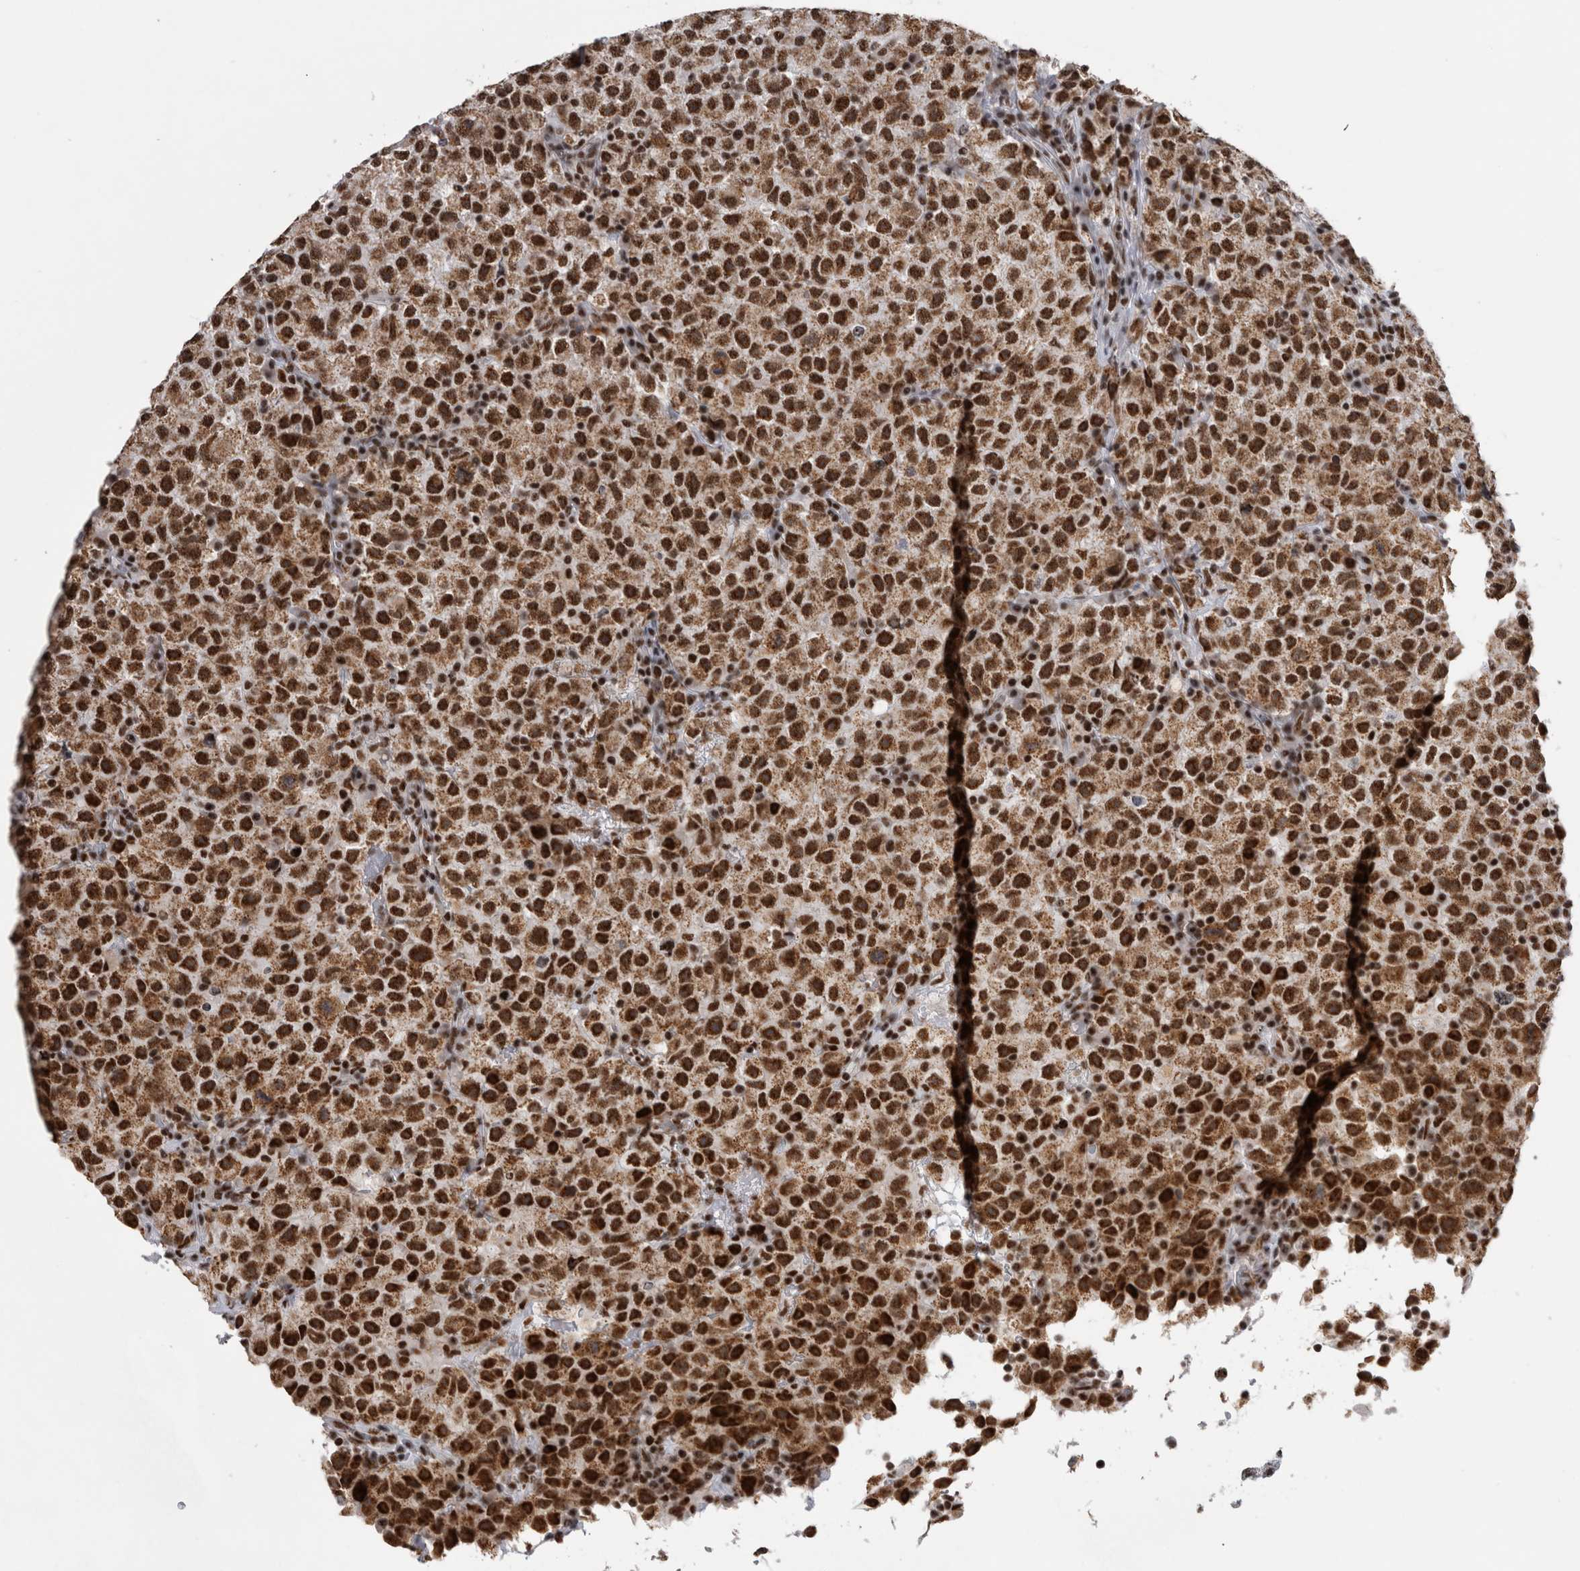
{"staining": {"intensity": "strong", "quantity": ">75%", "location": "nuclear"}, "tissue": "testis cancer", "cell_type": "Tumor cells", "image_type": "cancer", "snomed": [{"axis": "morphology", "description": "Seminoma, NOS"}, {"axis": "topography", "description": "Testis"}], "caption": "A brown stain shows strong nuclear staining of a protein in human seminoma (testis) tumor cells. Nuclei are stained in blue.", "gene": "CDK11A", "patient": {"sex": "male", "age": 22}}